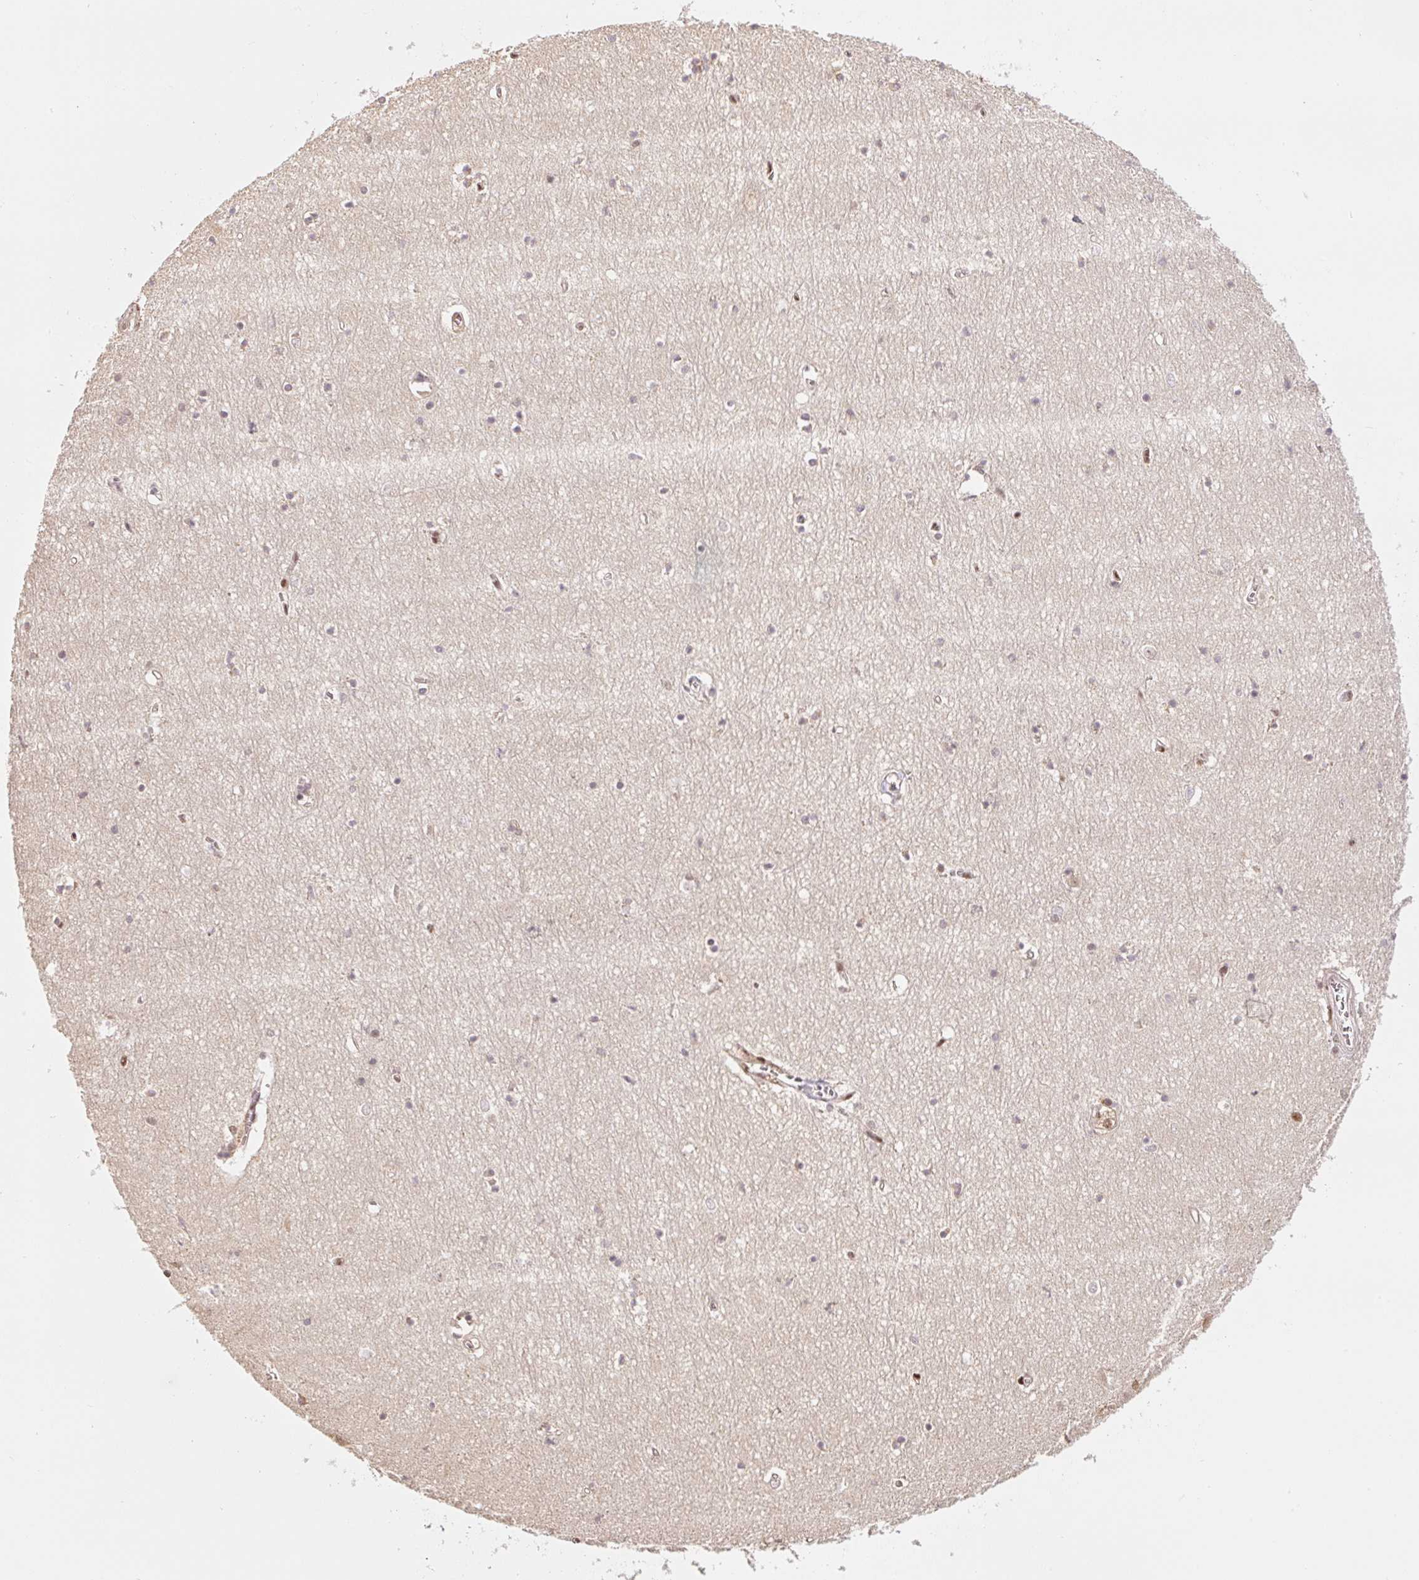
{"staining": {"intensity": "strong", "quantity": "<25%", "location": "nuclear"}, "tissue": "hippocampus", "cell_type": "Glial cells", "image_type": "normal", "snomed": [{"axis": "morphology", "description": "Normal tissue, NOS"}, {"axis": "topography", "description": "Hippocampus"}], "caption": "Immunohistochemistry (IHC) staining of unremarkable hippocampus, which displays medium levels of strong nuclear positivity in approximately <25% of glial cells indicating strong nuclear protein staining. The staining was performed using DAB (3,3'-diaminobenzidine) (brown) for protein detection and nuclei were counterstained in hematoxylin (blue).", "gene": "INTS8", "patient": {"sex": "female", "age": 64}}